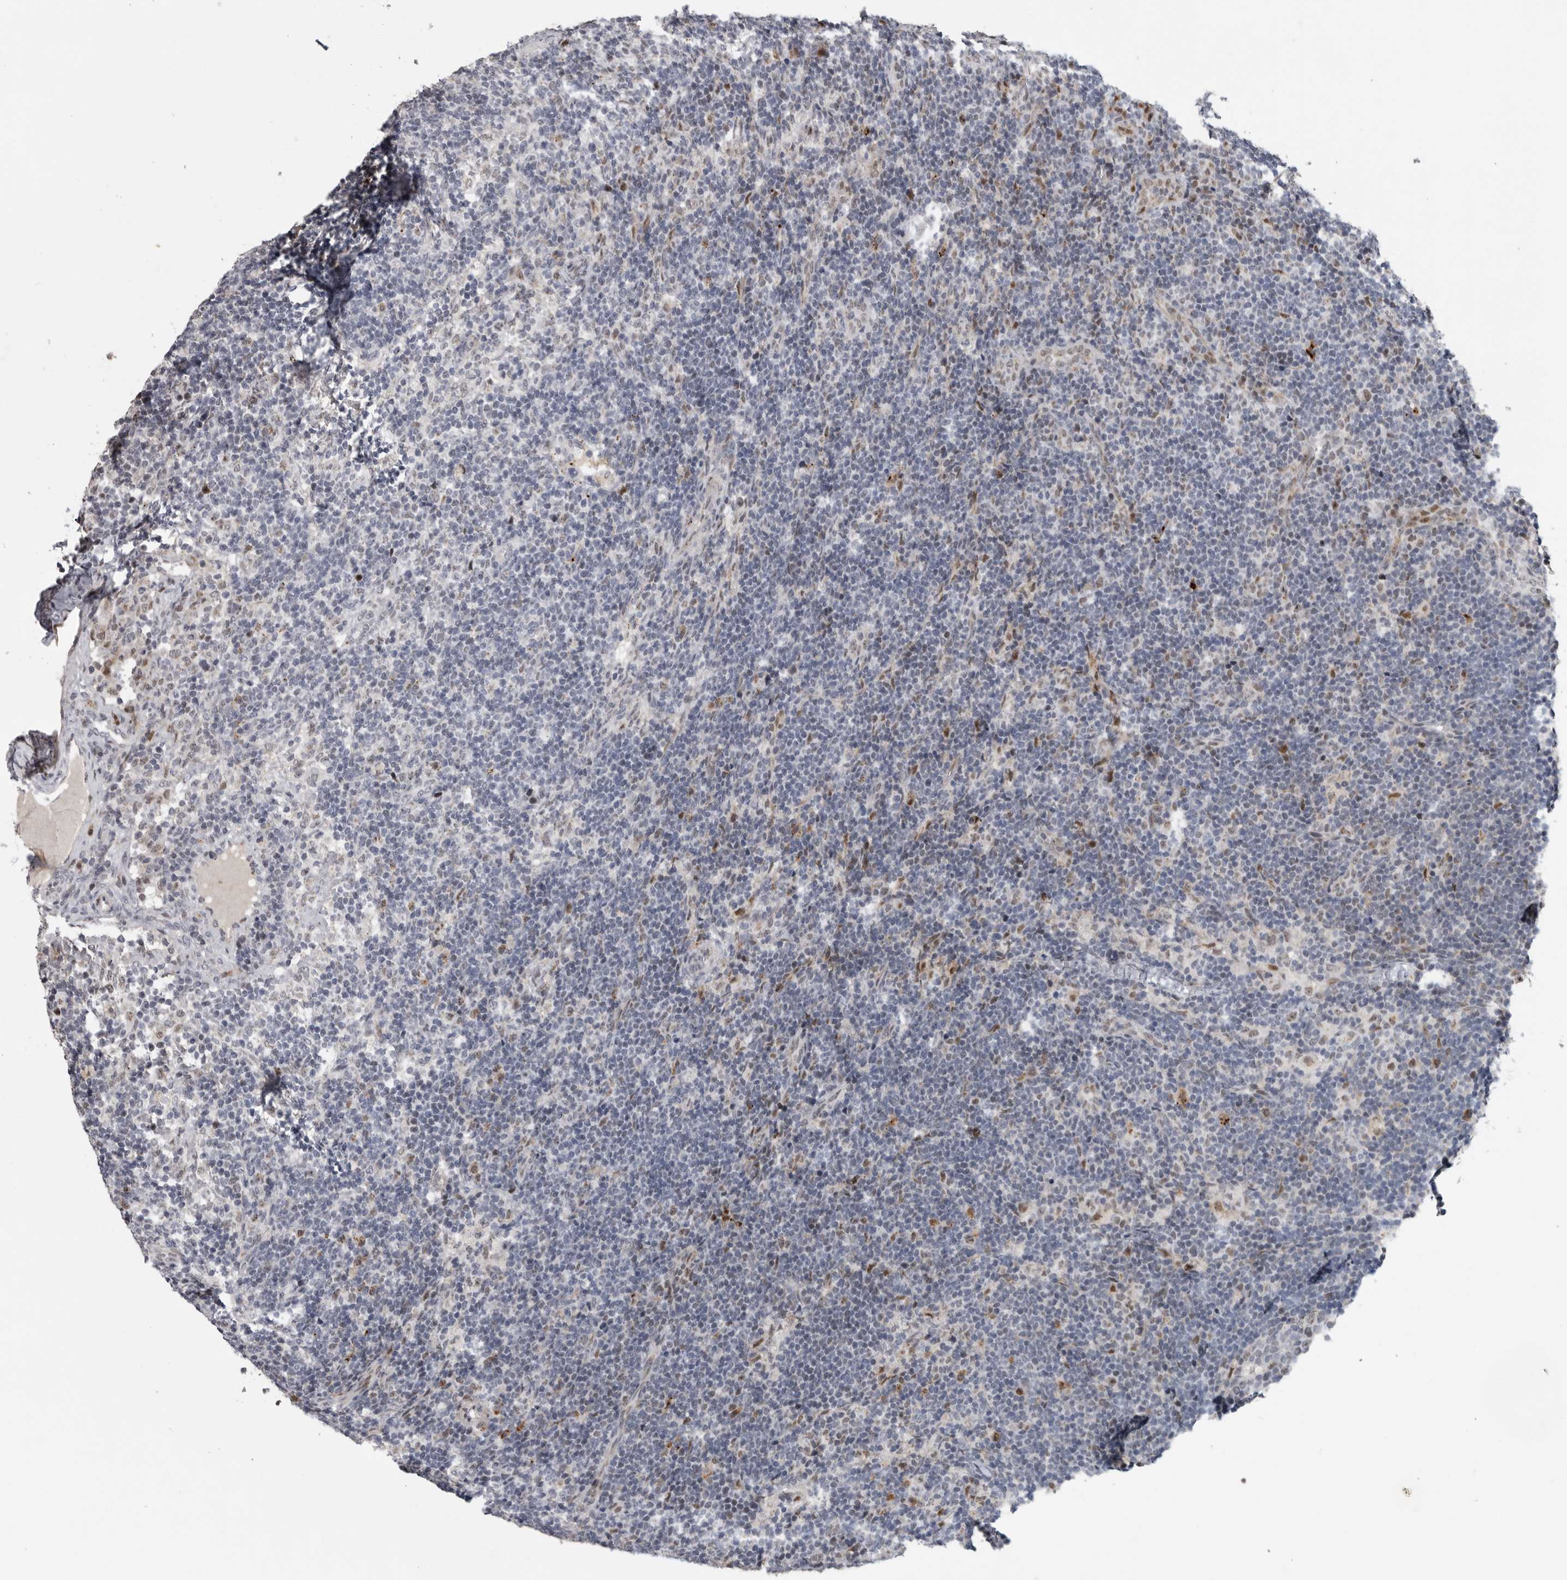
{"staining": {"intensity": "negative", "quantity": "none", "location": "none"}, "tissue": "lymph node", "cell_type": "Germinal center cells", "image_type": "normal", "snomed": [{"axis": "morphology", "description": "Normal tissue, NOS"}, {"axis": "topography", "description": "Lymph node"}], "caption": "The histopathology image reveals no significant expression in germinal center cells of lymph node.", "gene": "PCMTD1", "patient": {"sex": "female", "age": 22}}